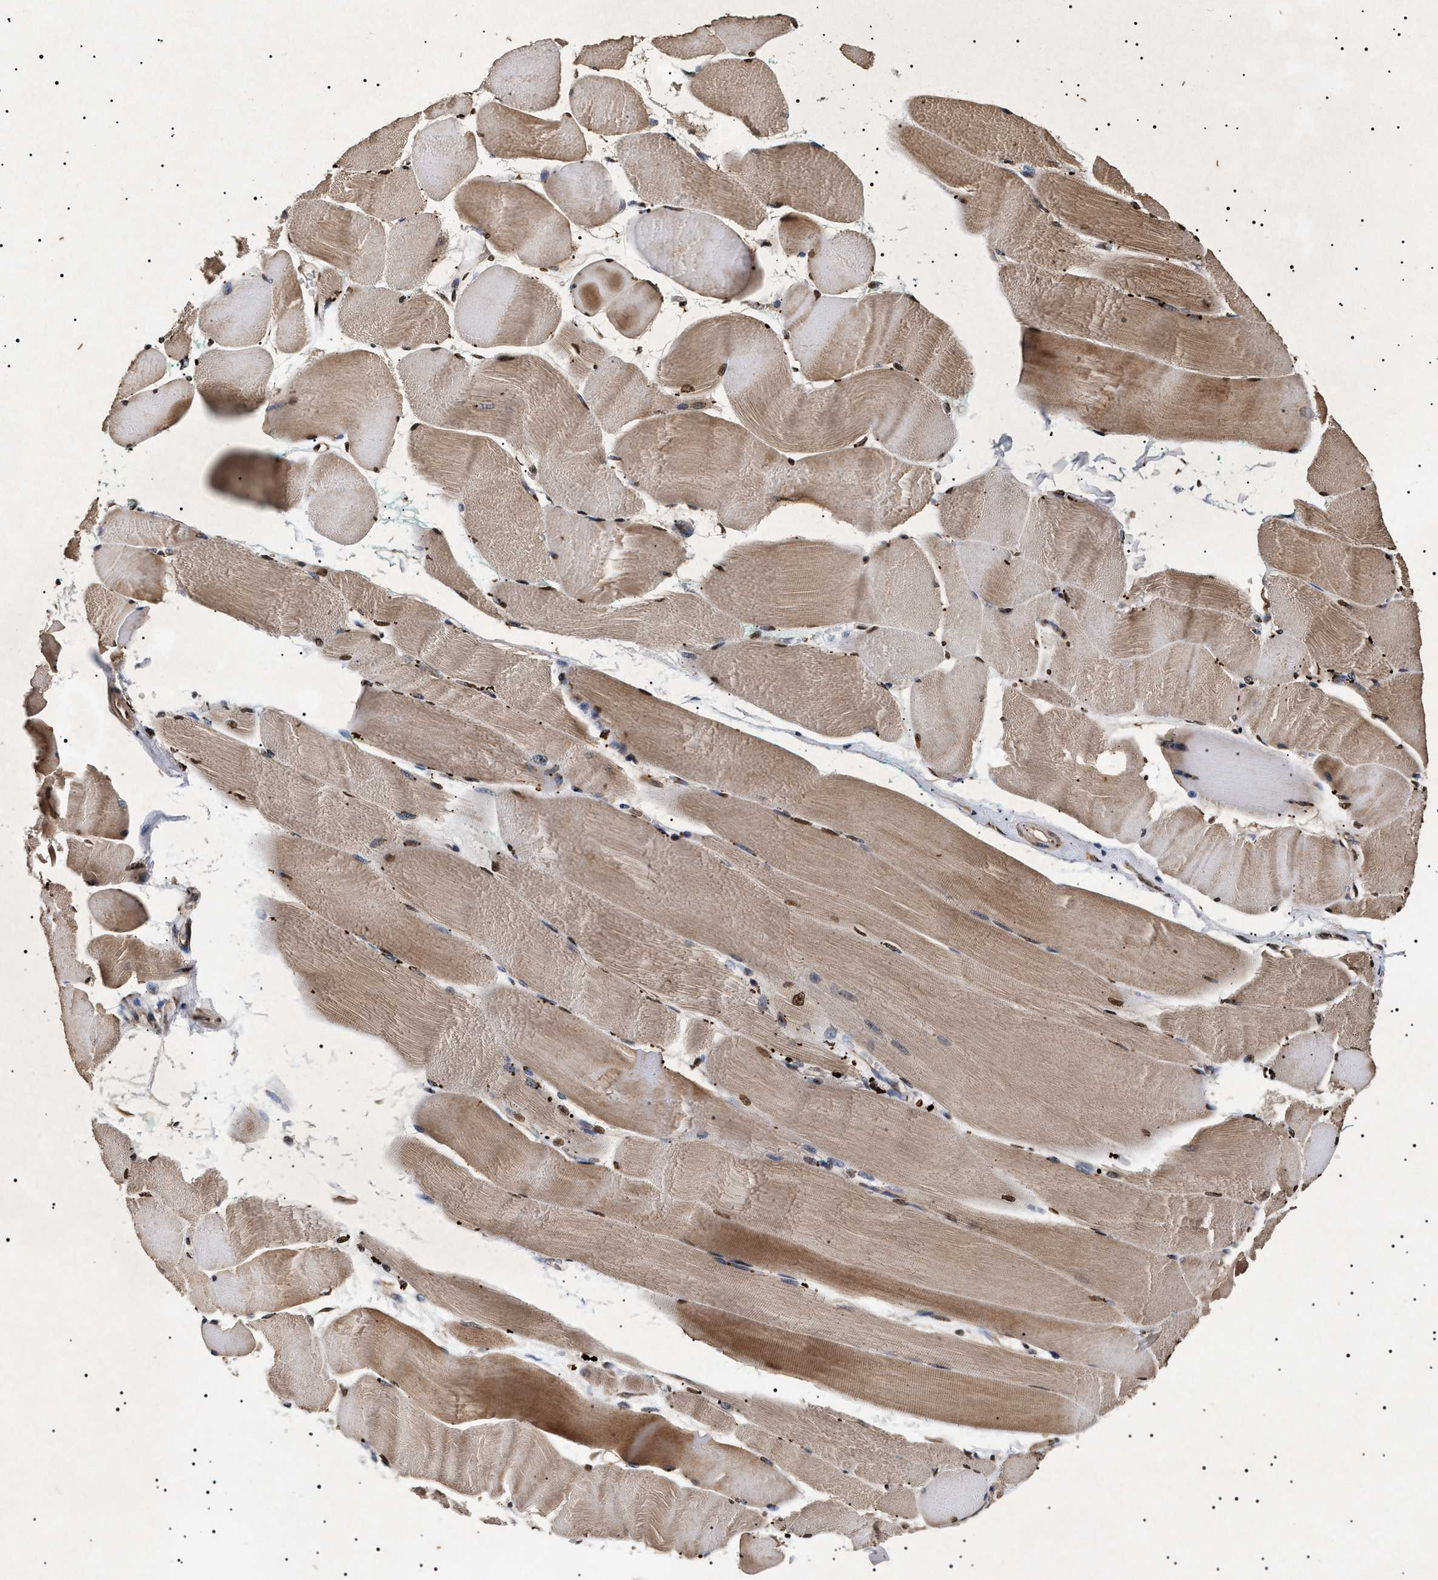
{"staining": {"intensity": "moderate", "quantity": "25%-75%", "location": "cytoplasmic/membranous,nuclear"}, "tissue": "skeletal muscle", "cell_type": "Myocytes", "image_type": "normal", "snomed": [{"axis": "morphology", "description": "Normal tissue, NOS"}, {"axis": "morphology", "description": "Squamous cell carcinoma, NOS"}, {"axis": "topography", "description": "Skeletal muscle"}], "caption": "Protein expression analysis of normal skeletal muscle demonstrates moderate cytoplasmic/membranous,nuclear staining in about 25%-75% of myocytes.", "gene": "KIF21A", "patient": {"sex": "male", "age": 51}}